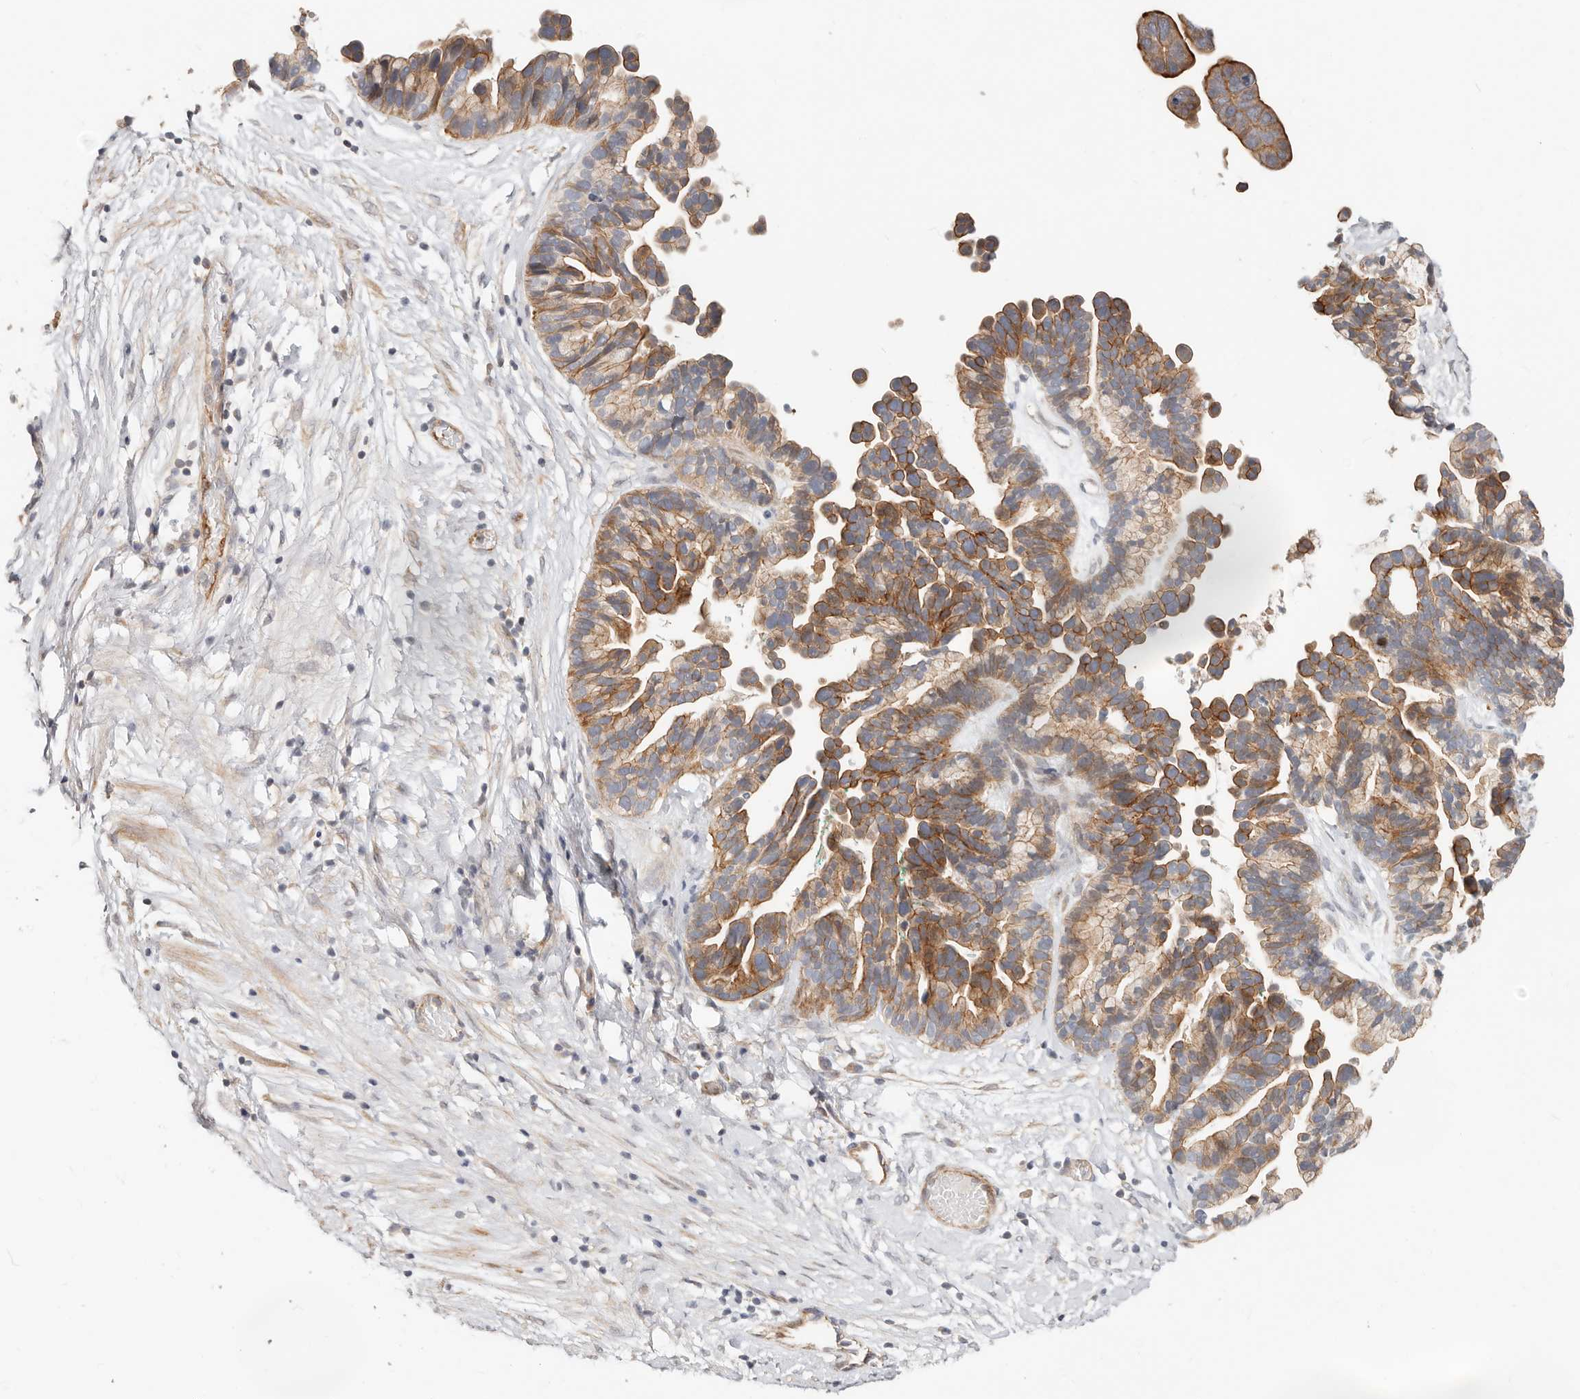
{"staining": {"intensity": "moderate", "quantity": ">75%", "location": "cytoplasmic/membranous"}, "tissue": "ovarian cancer", "cell_type": "Tumor cells", "image_type": "cancer", "snomed": [{"axis": "morphology", "description": "Cystadenocarcinoma, serous, NOS"}, {"axis": "topography", "description": "Ovary"}], "caption": "An IHC image of tumor tissue is shown. Protein staining in brown highlights moderate cytoplasmic/membranous positivity in ovarian serous cystadenocarcinoma within tumor cells.", "gene": "ZRANB1", "patient": {"sex": "female", "age": 56}}